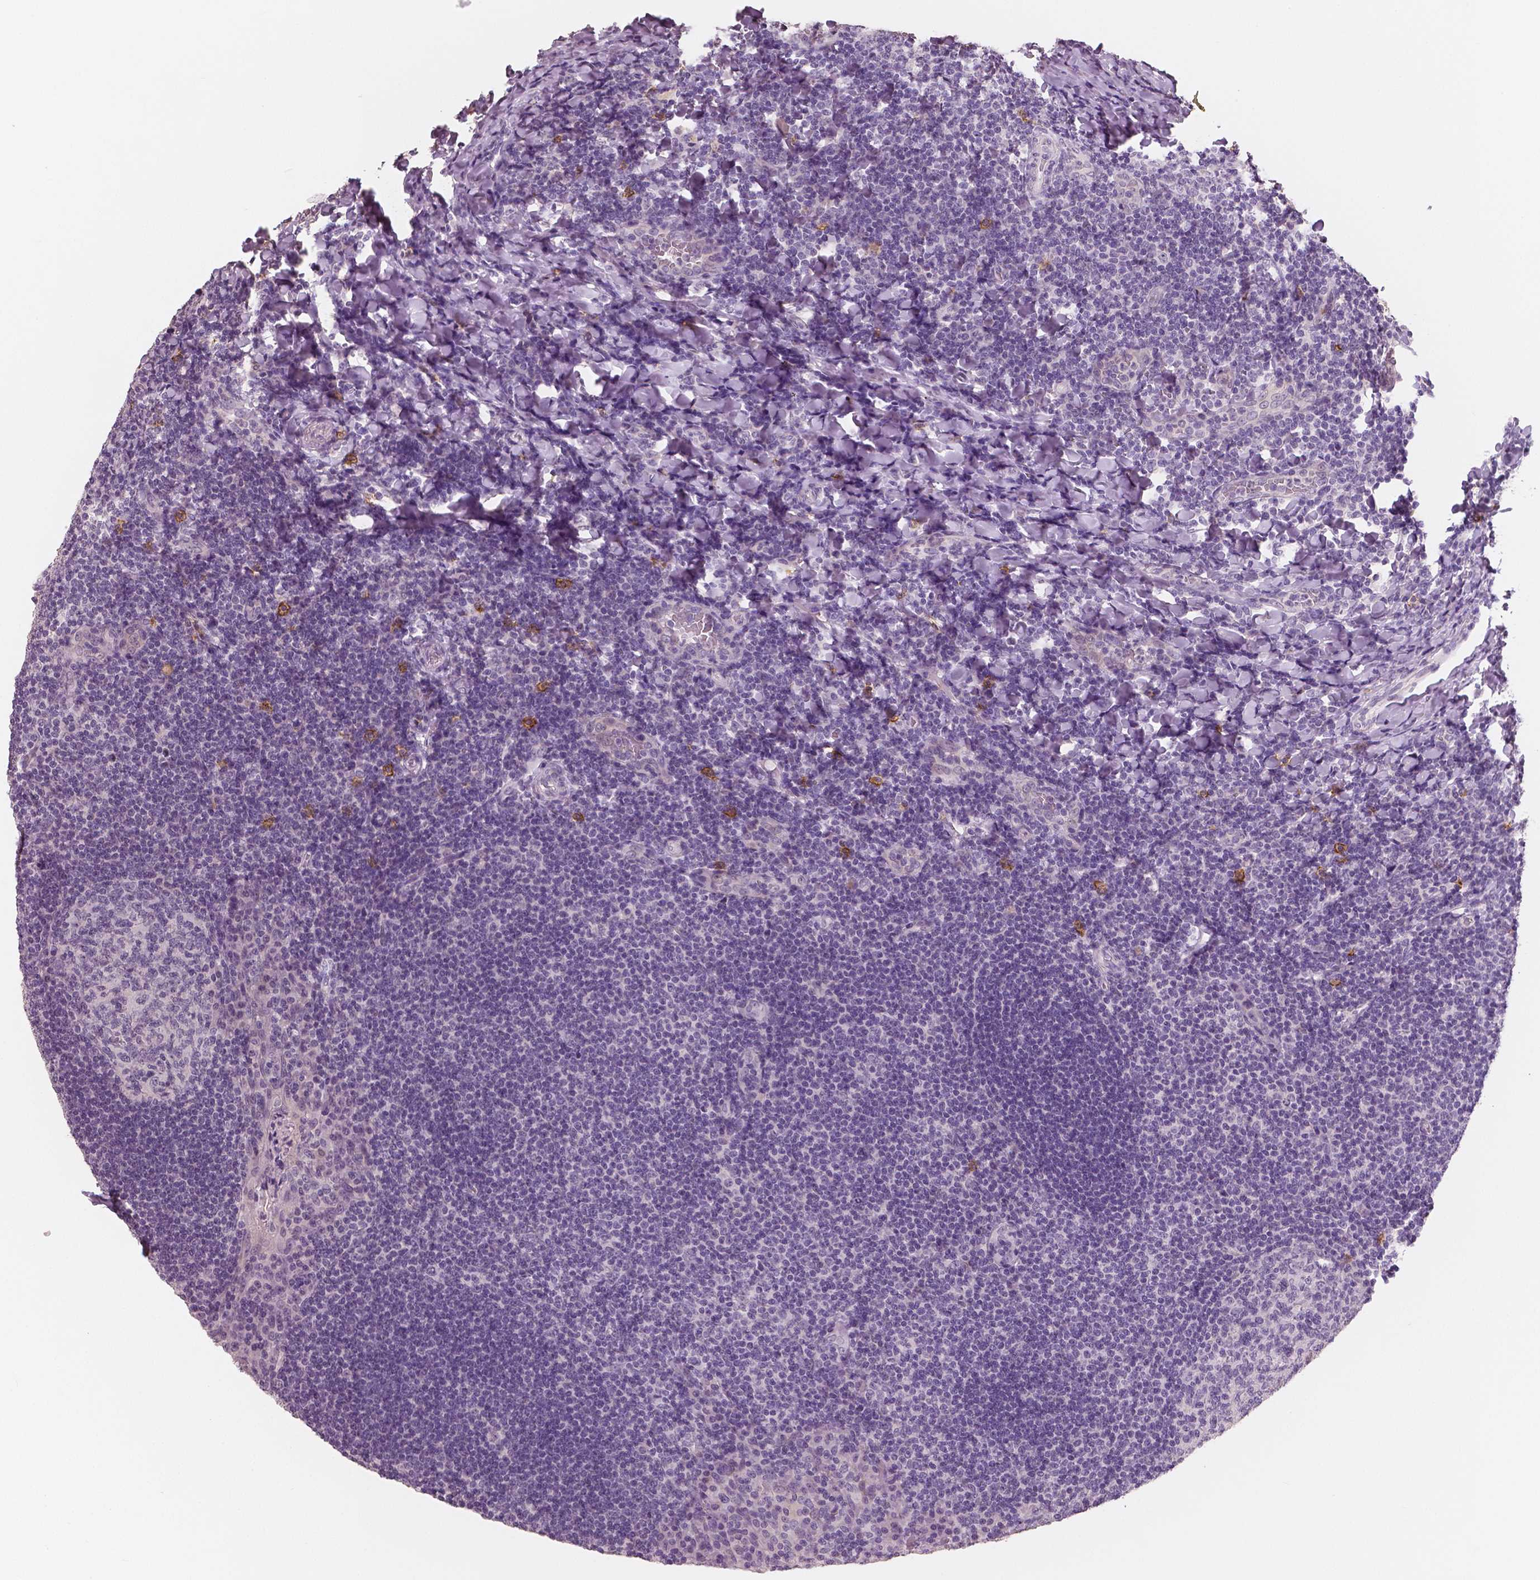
{"staining": {"intensity": "negative", "quantity": "none", "location": "none"}, "tissue": "tonsil", "cell_type": "Germinal center cells", "image_type": "normal", "snomed": [{"axis": "morphology", "description": "Normal tissue, NOS"}, {"axis": "topography", "description": "Tonsil"}], "caption": "This is a image of immunohistochemistry (IHC) staining of normal tonsil, which shows no expression in germinal center cells. The staining is performed using DAB (3,3'-diaminobenzidine) brown chromogen with nuclei counter-stained in using hematoxylin.", "gene": "KIT", "patient": {"sex": "male", "age": 17}}